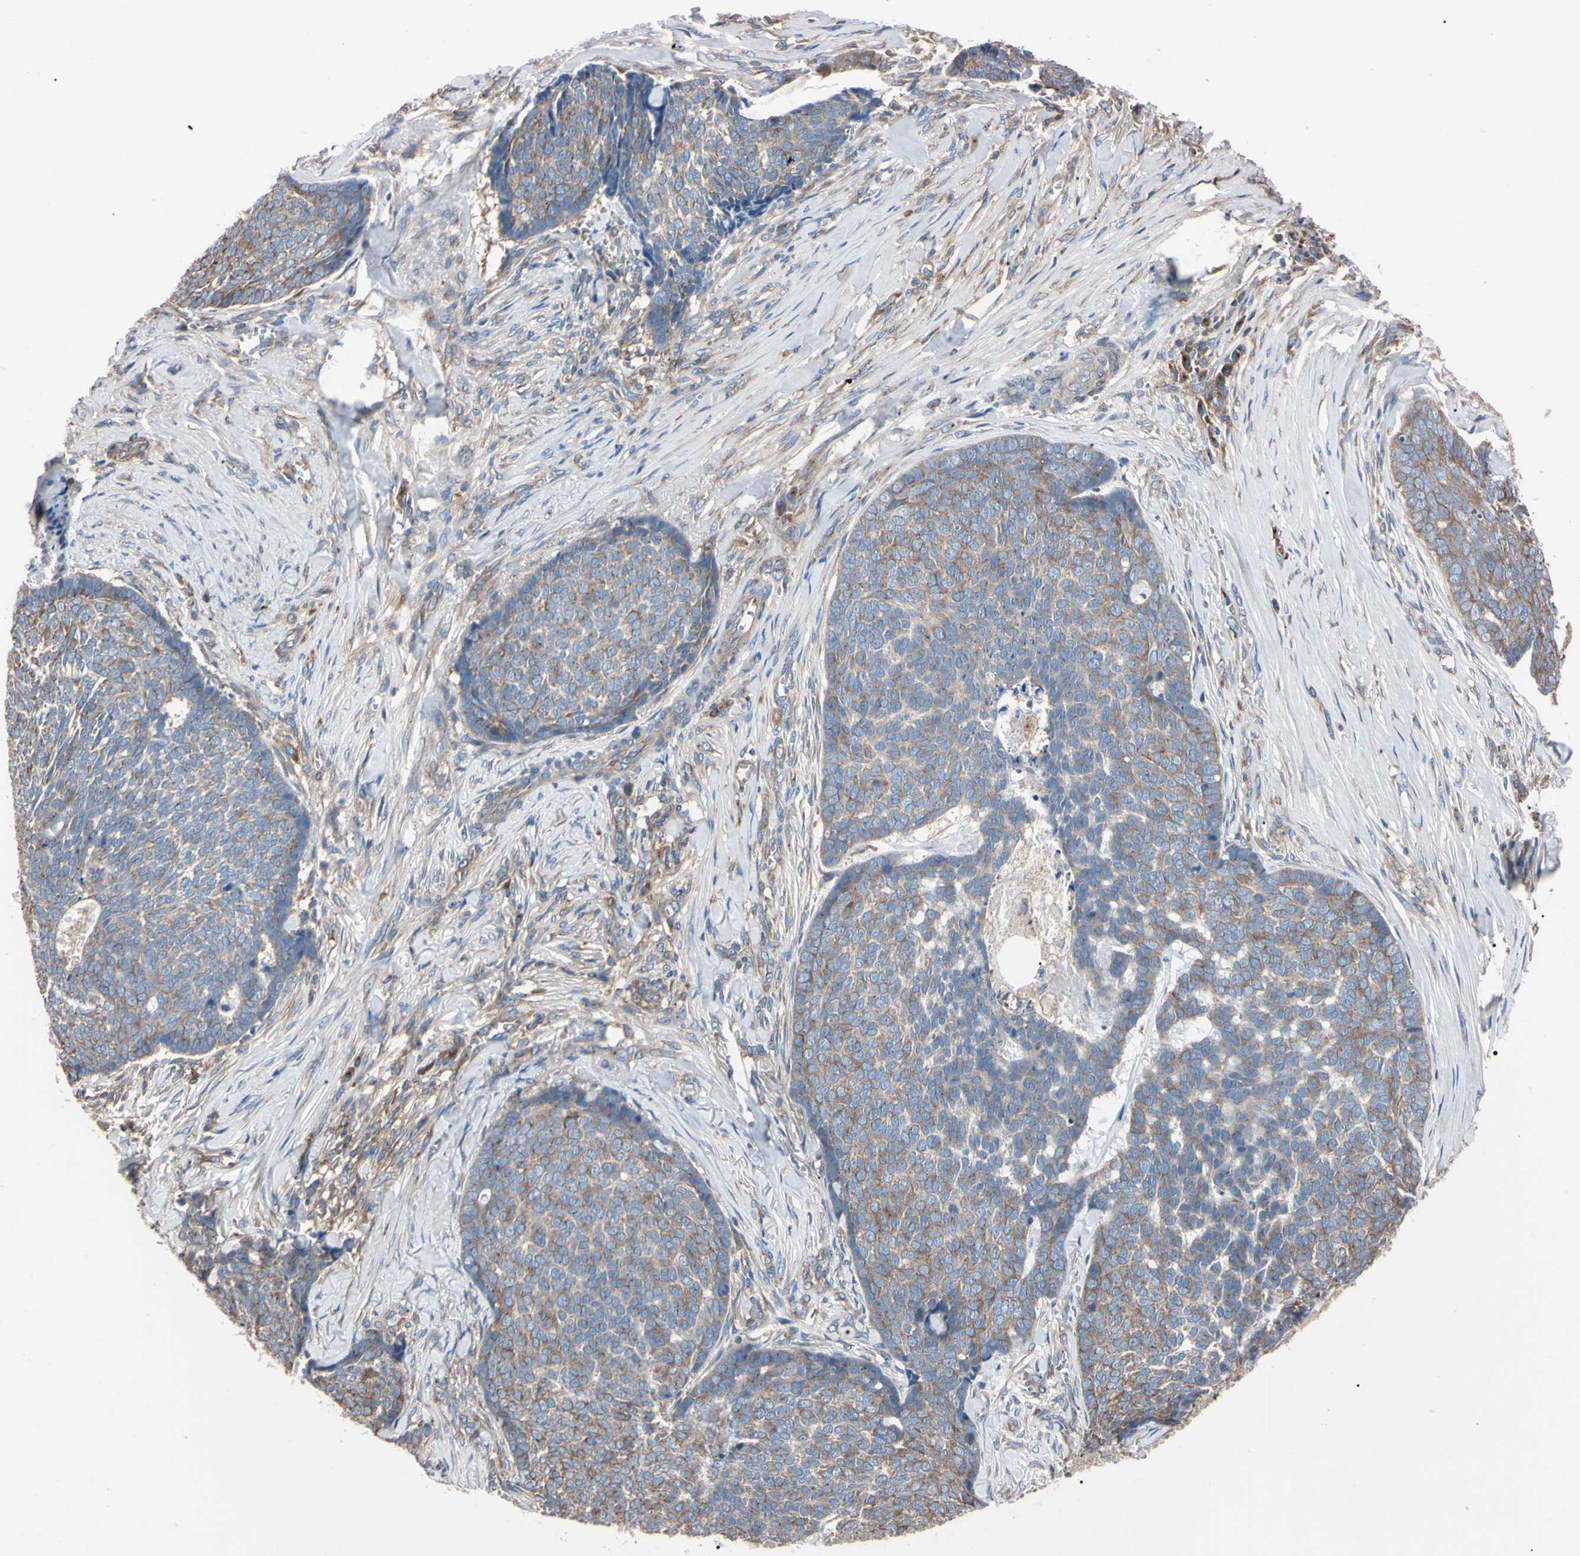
{"staining": {"intensity": "weak", "quantity": ">75%", "location": "cytoplasmic/membranous"}, "tissue": "skin cancer", "cell_type": "Tumor cells", "image_type": "cancer", "snomed": [{"axis": "morphology", "description": "Basal cell carcinoma"}, {"axis": "topography", "description": "Skin"}], "caption": "High-magnification brightfield microscopy of basal cell carcinoma (skin) stained with DAB (3,3'-diaminobenzidine) (brown) and counterstained with hematoxylin (blue). tumor cells exhibit weak cytoplasmic/membranous staining is appreciated in about>75% of cells.", "gene": "PRKACA", "patient": {"sex": "male", "age": 84}}